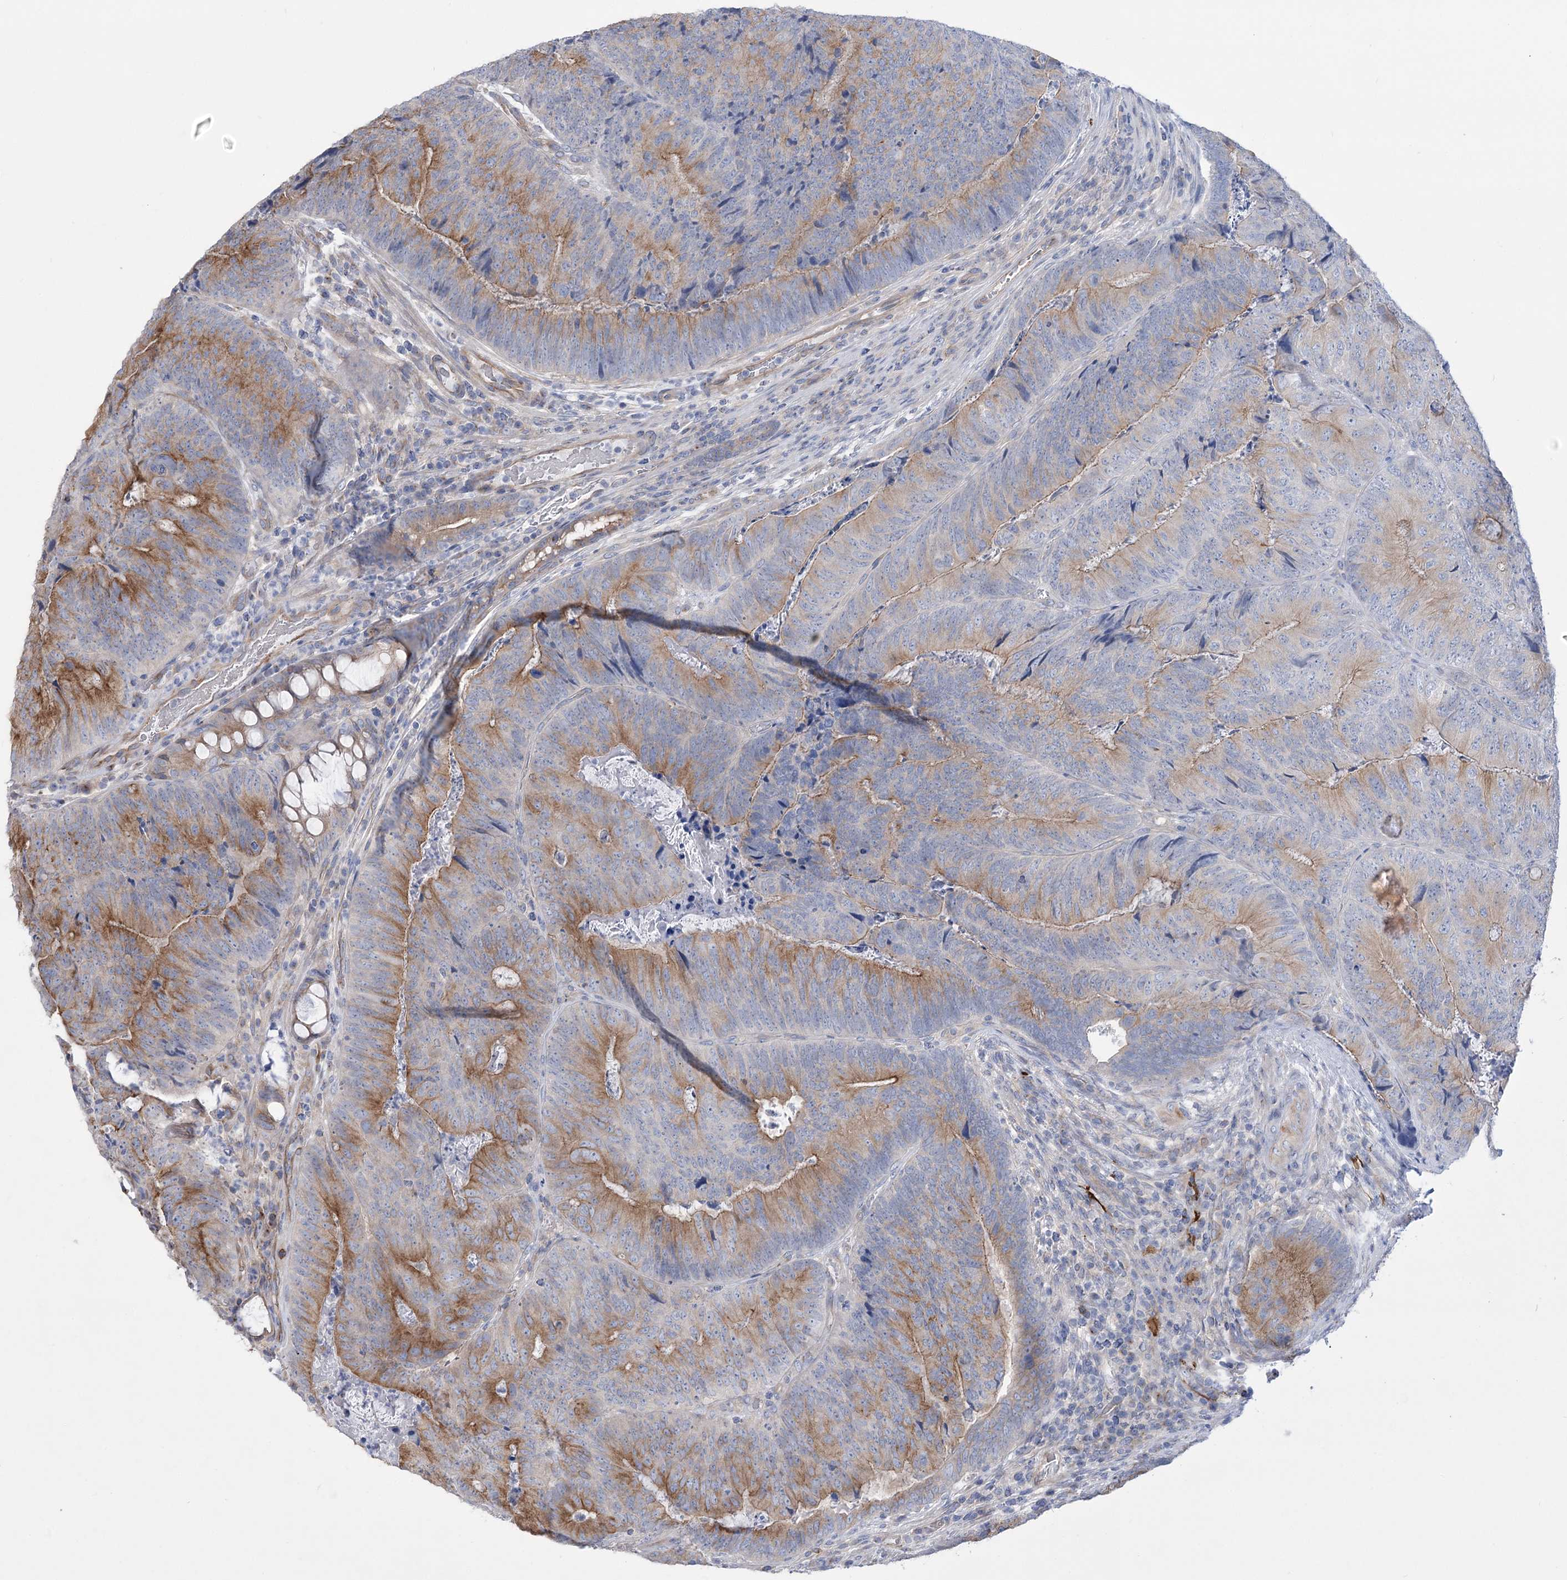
{"staining": {"intensity": "moderate", "quantity": "25%-75%", "location": "cytoplasmic/membranous"}, "tissue": "colorectal cancer", "cell_type": "Tumor cells", "image_type": "cancer", "snomed": [{"axis": "morphology", "description": "Adenocarcinoma, NOS"}, {"axis": "topography", "description": "Colon"}], "caption": "A photomicrograph showing moderate cytoplasmic/membranous positivity in approximately 25%-75% of tumor cells in colorectal cancer (adenocarcinoma), as visualized by brown immunohistochemical staining.", "gene": "LRRC34", "patient": {"sex": "female", "age": 67}}